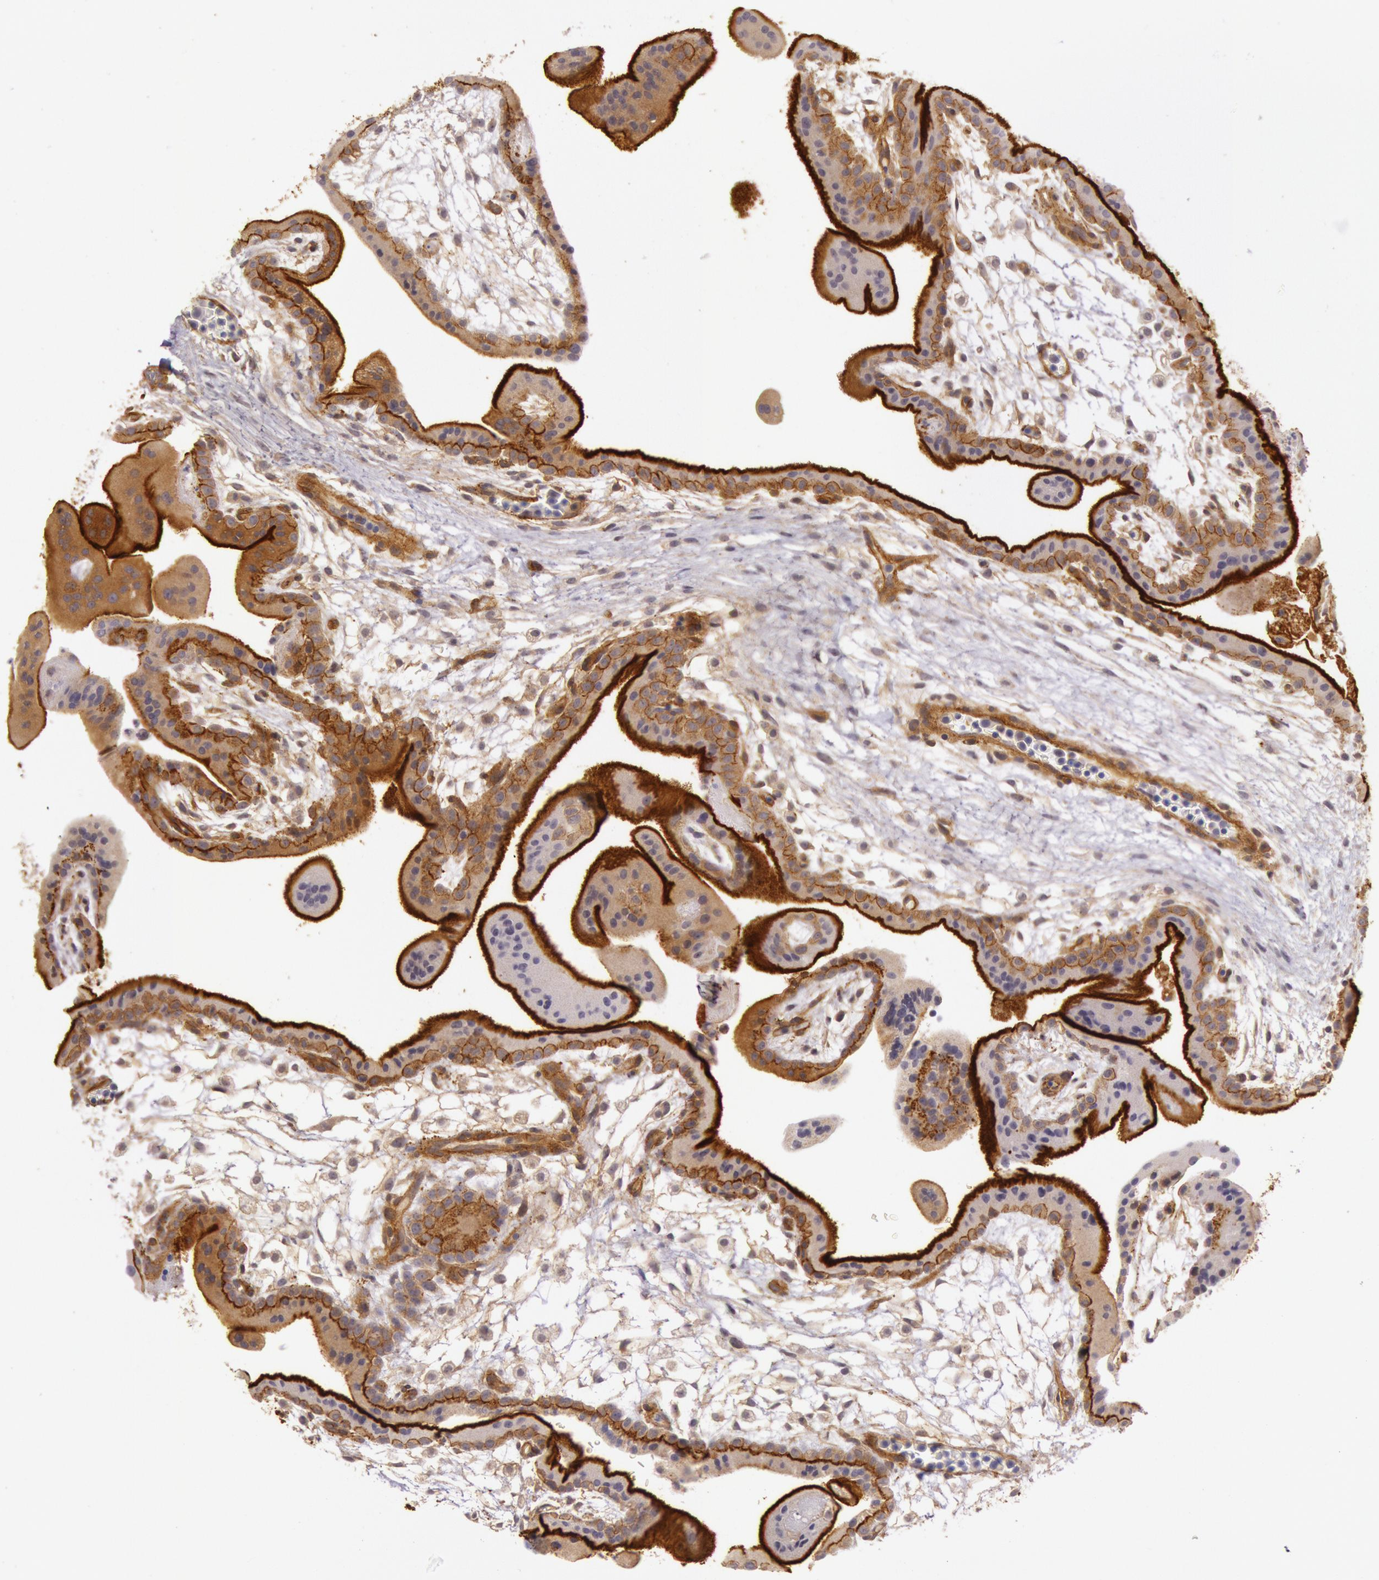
{"staining": {"intensity": "moderate", "quantity": ">75%", "location": "cytoplasmic/membranous"}, "tissue": "placenta", "cell_type": "Decidual cells", "image_type": "normal", "snomed": [{"axis": "morphology", "description": "Normal tissue, NOS"}, {"axis": "topography", "description": "Placenta"}], "caption": "Immunohistochemistry staining of benign placenta, which displays medium levels of moderate cytoplasmic/membranous staining in approximately >75% of decidual cells indicating moderate cytoplasmic/membranous protein staining. The staining was performed using DAB (brown) for protein detection and nuclei were counterstained in hematoxylin (blue).", "gene": "CDK16", "patient": {"sex": "female", "age": 35}}